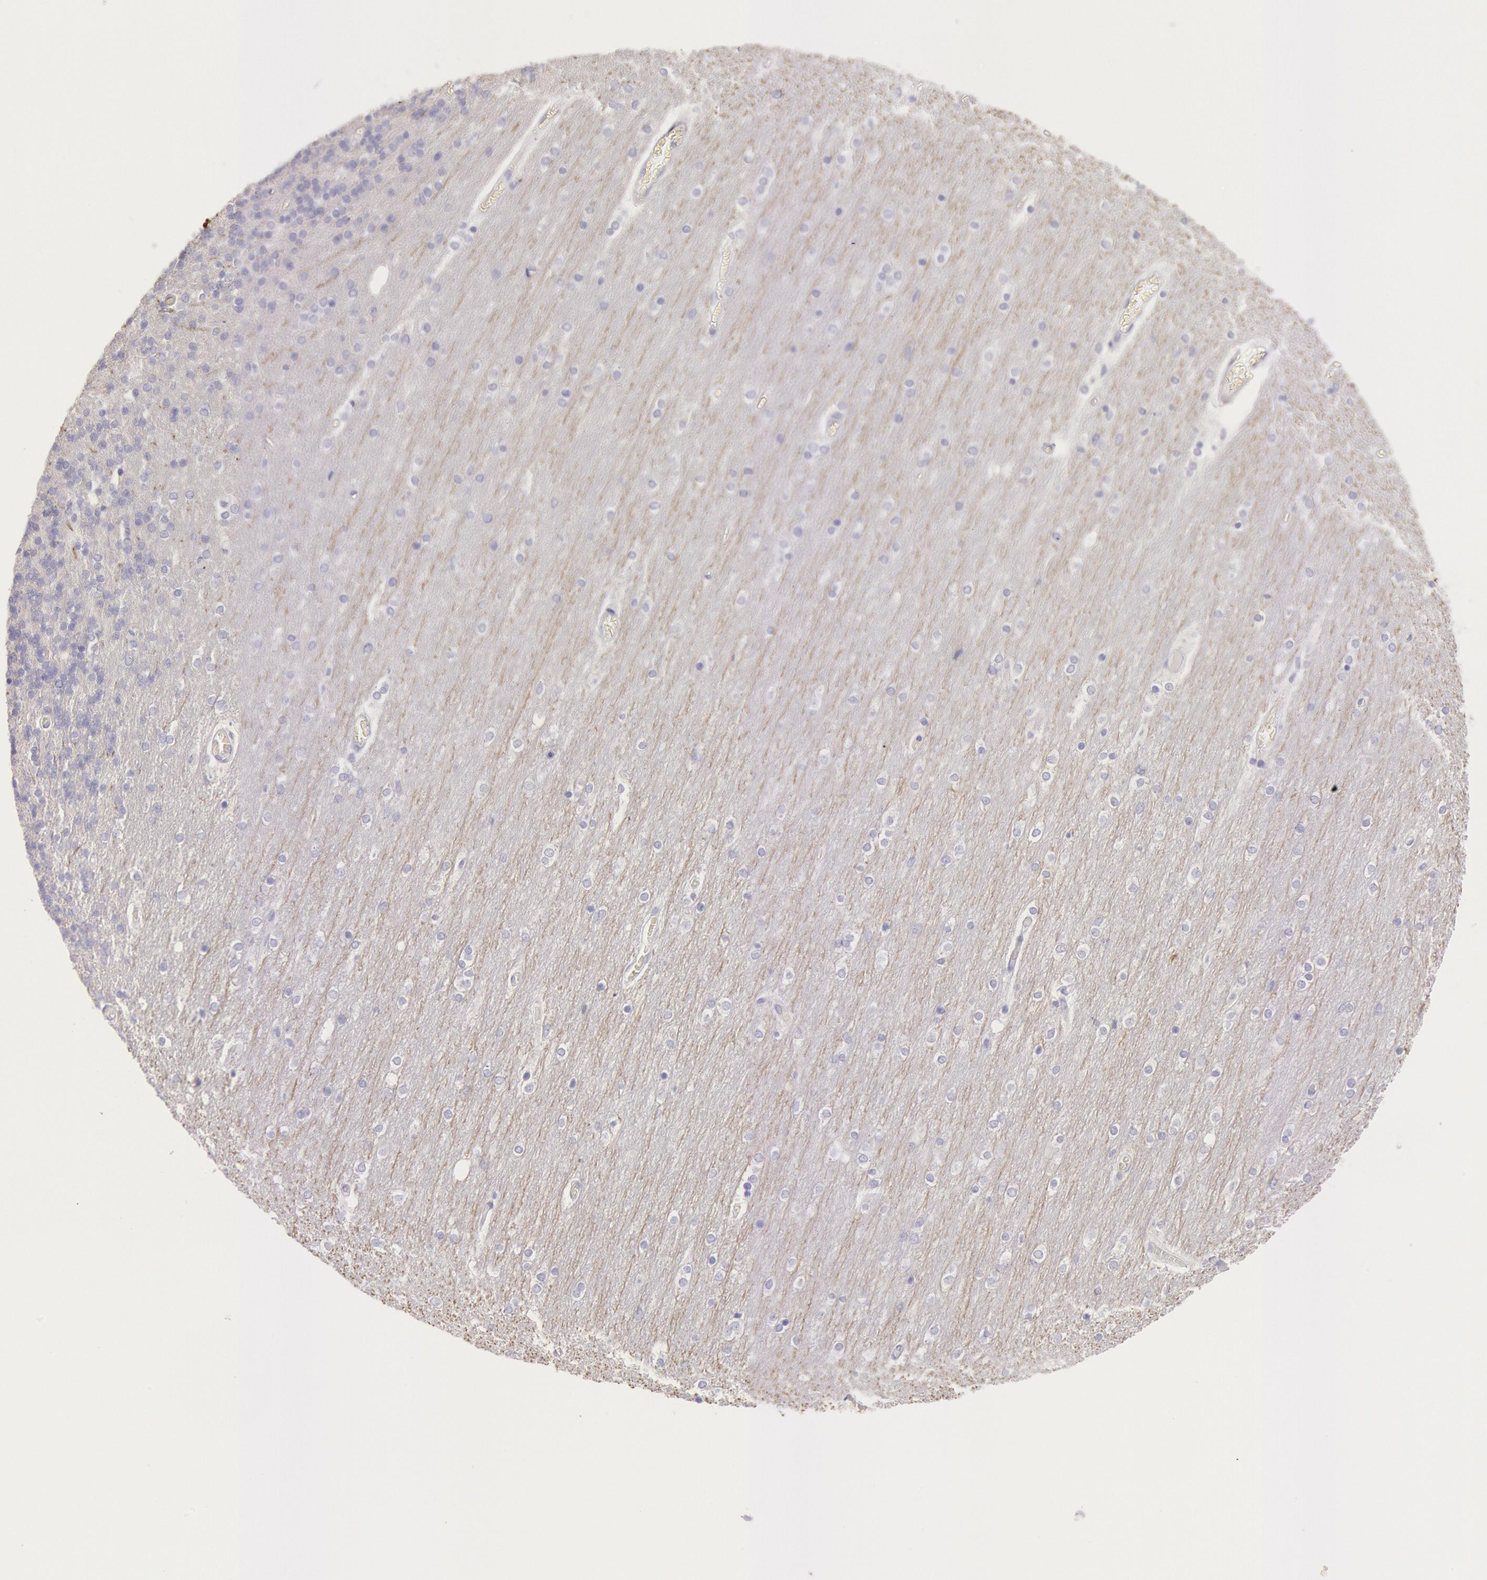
{"staining": {"intensity": "negative", "quantity": "none", "location": "none"}, "tissue": "cerebellum", "cell_type": "Cells in granular layer", "image_type": "normal", "snomed": [{"axis": "morphology", "description": "Normal tissue, NOS"}, {"axis": "topography", "description": "Cerebellum"}], "caption": "DAB immunohistochemical staining of benign cerebellum reveals no significant staining in cells in granular layer.", "gene": "MYH1", "patient": {"sex": "female", "age": 54}}